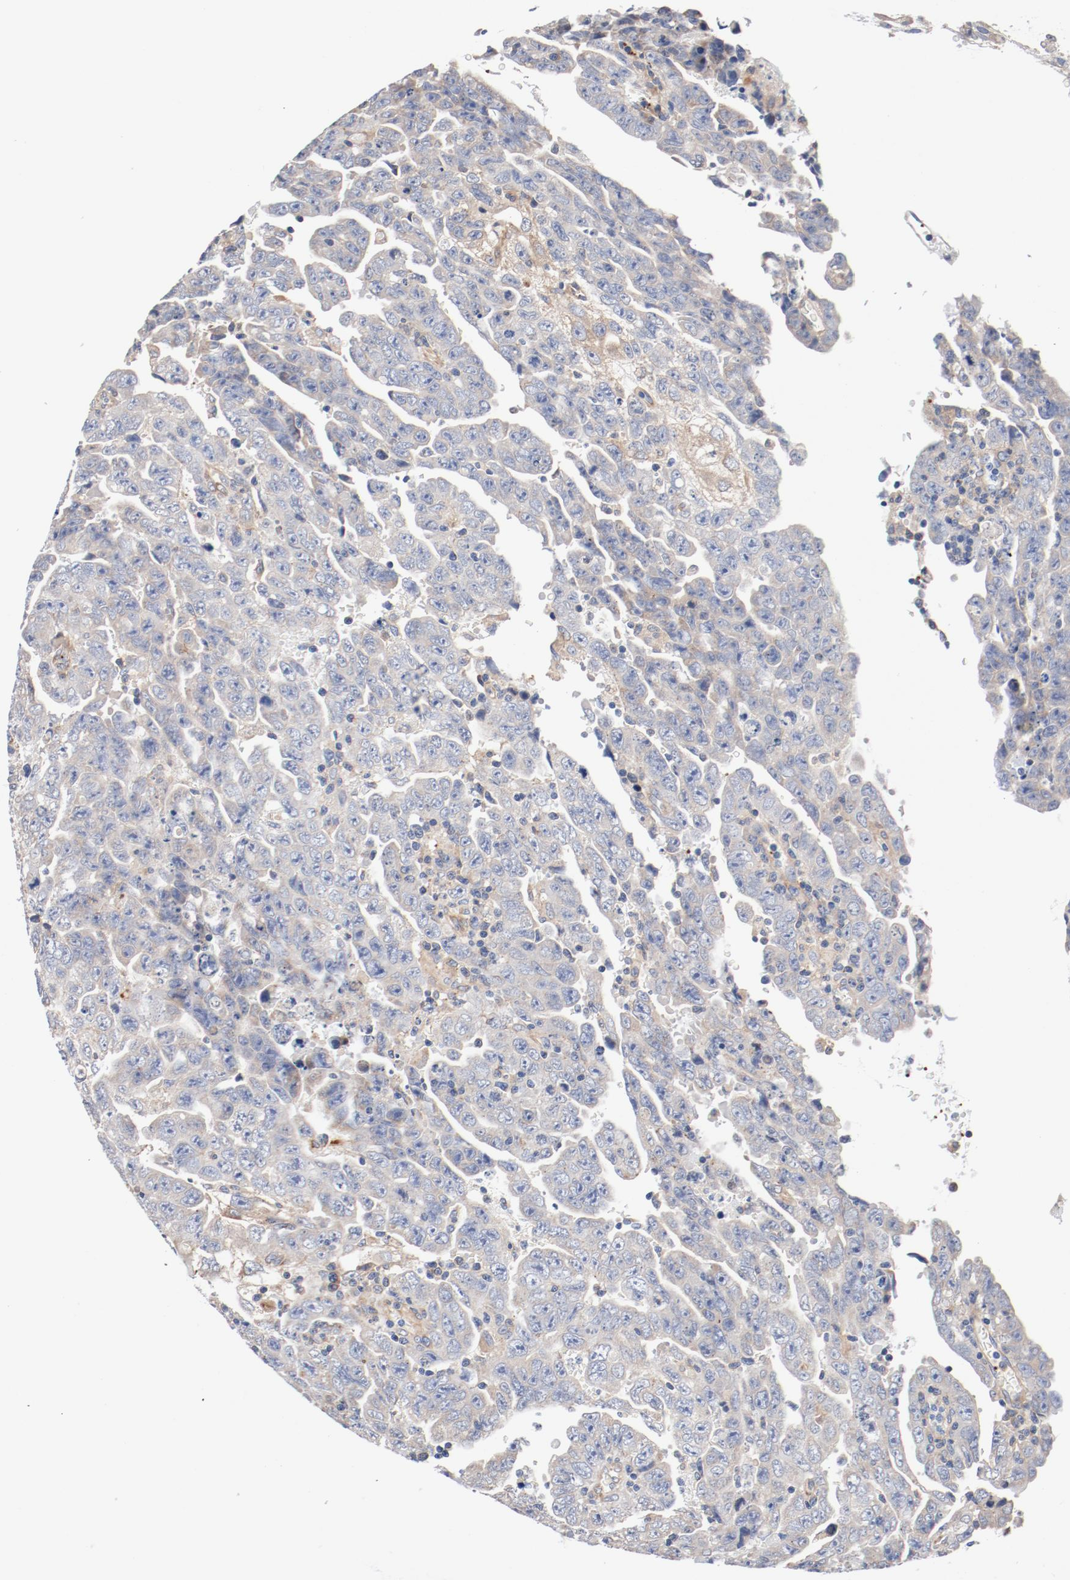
{"staining": {"intensity": "weak", "quantity": "<25%", "location": "cytoplasmic/membranous"}, "tissue": "testis cancer", "cell_type": "Tumor cells", "image_type": "cancer", "snomed": [{"axis": "morphology", "description": "Carcinoma, Embryonal, NOS"}, {"axis": "topography", "description": "Testis"}], "caption": "Immunohistochemistry histopathology image of human testis cancer (embryonal carcinoma) stained for a protein (brown), which reveals no expression in tumor cells. Brightfield microscopy of IHC stained with DAB (3,3'-diaminobenzidine) (brown) and hematoxylin (blue), captured at high magnification.", "gene": "ILK", "patient": {"sex": "male", "age": 28}}